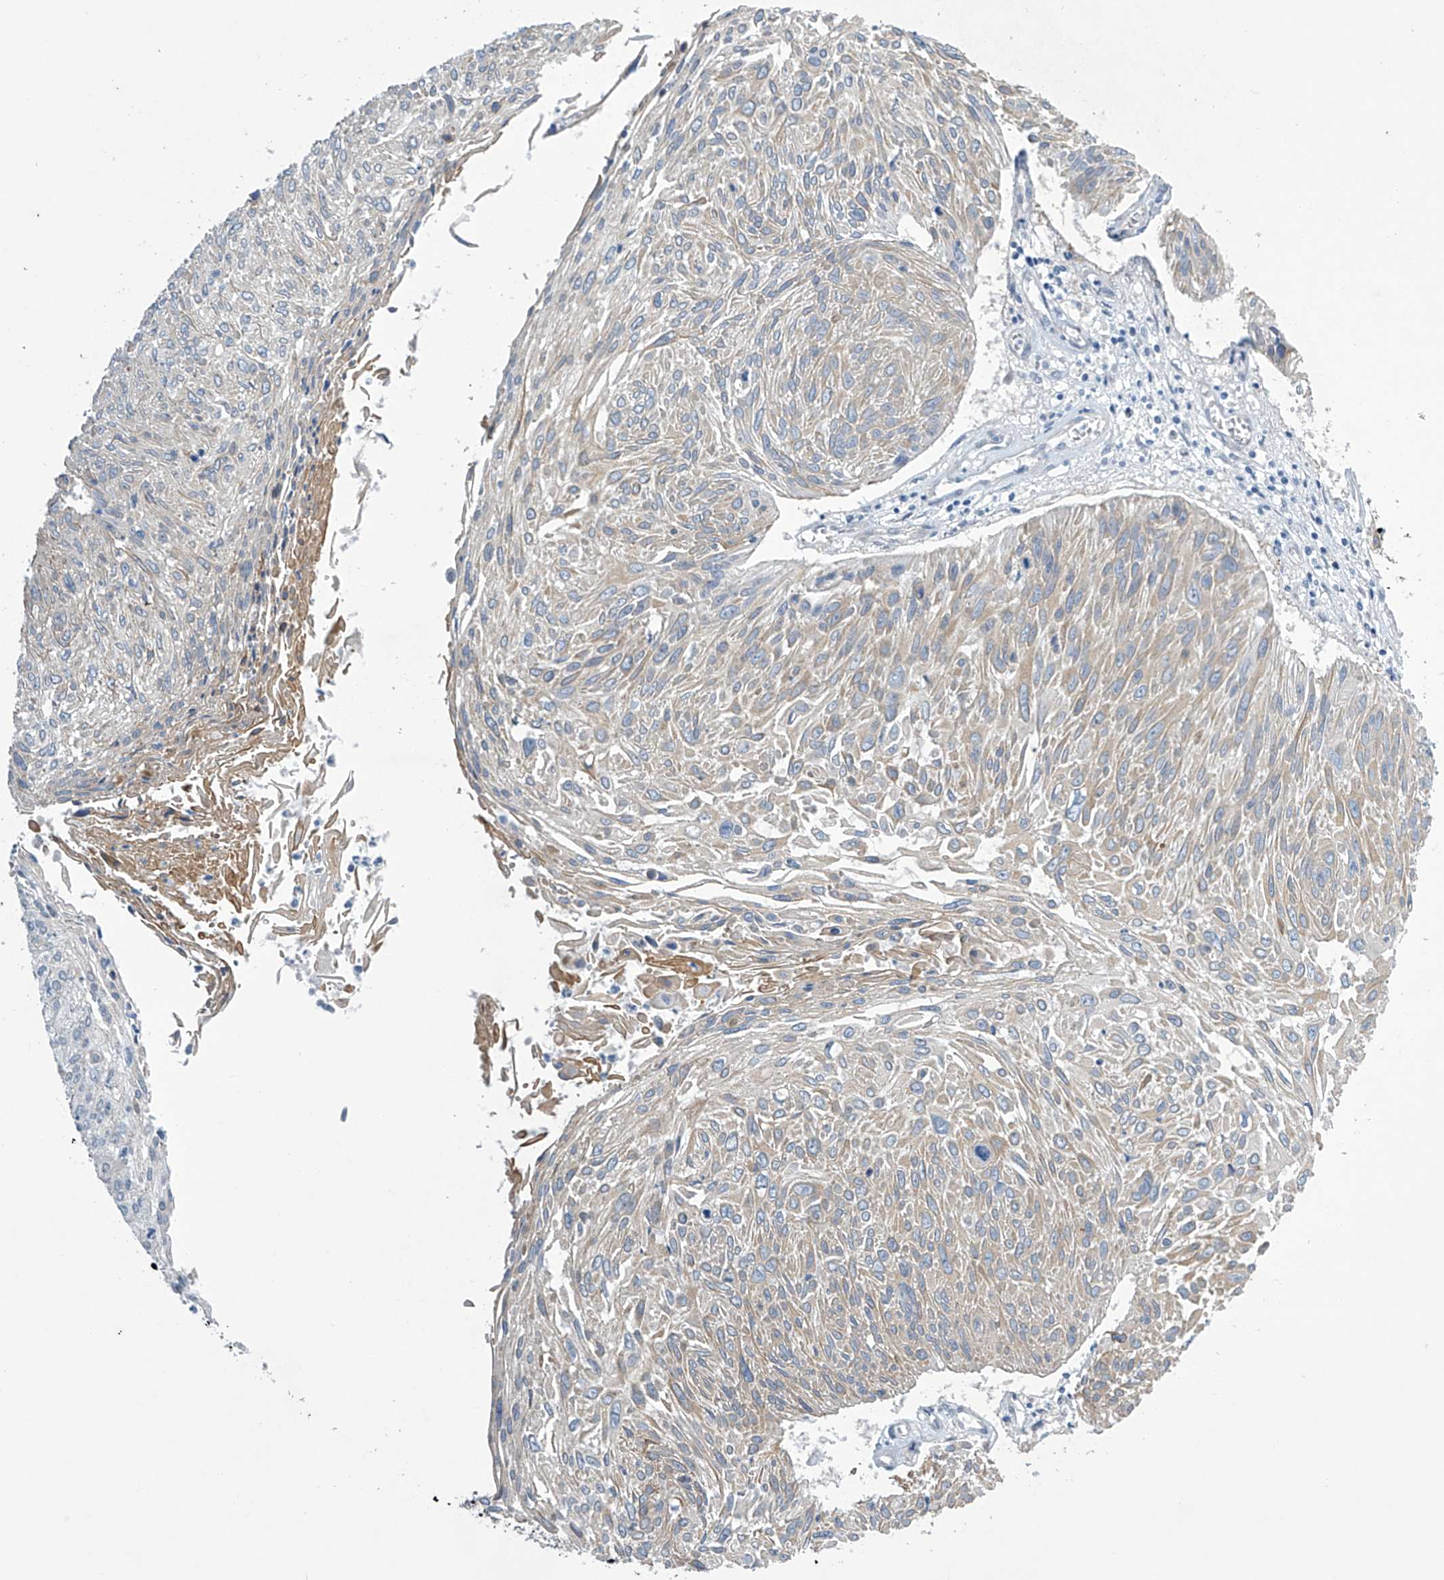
{"staining": {"intensity": "weak", "quantity": "<25%", "location": "cytoplasmic/membranous"}, "tissue": "cervical cancer", "cell_type": "Tumor cells", "image_type": "cancer", "snomed": [{"axis": "morphology", "description": "Squamous cell carcinoma, NOS"}, {"axis": "topography", "description": "Cervix"}], "caption": "Cervical cancer stained for a protein using immunohistochemistry displays no positivity tumor cells.", "gene": "SLC35A5", "patient": {"sex": "female", "age": 51}}